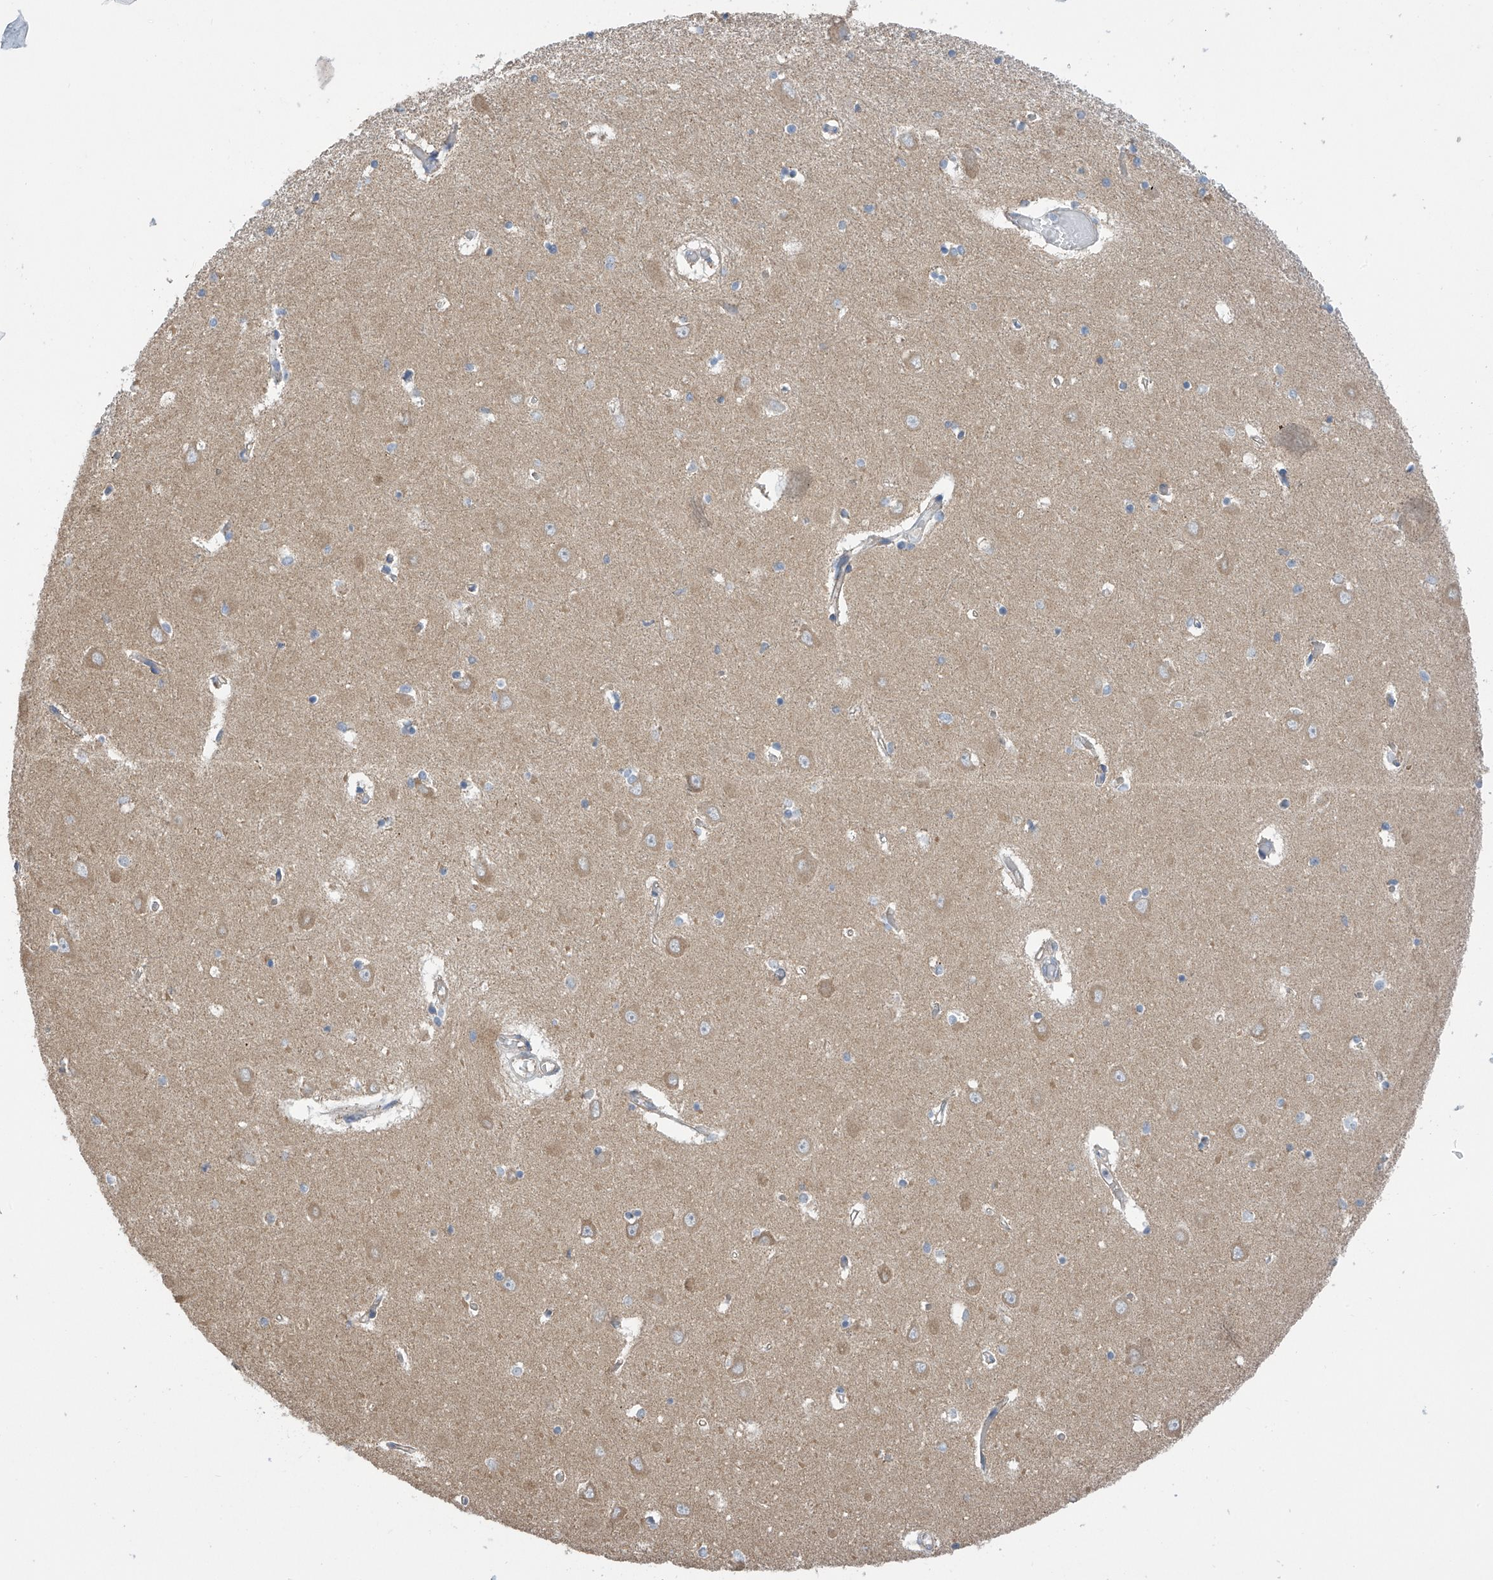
{"staining": {"intensity": "weak", "quantity": "<25%", "location": "cytoplasmic/membranous"}, "tissue": "hippocampus", "cell_type": "Glial cells", "image_type": "normal", "snomed": [{"axis": "morphology", "description": "Normal tissue, NOS"}, {"axis": "topography", "description": "Hippocampus"}], "caption": "Image shows no protein expression in glial cells of benign hippocampus.", "gene": "PNPT1", "patient": {"sex": "male", "age": 70}}